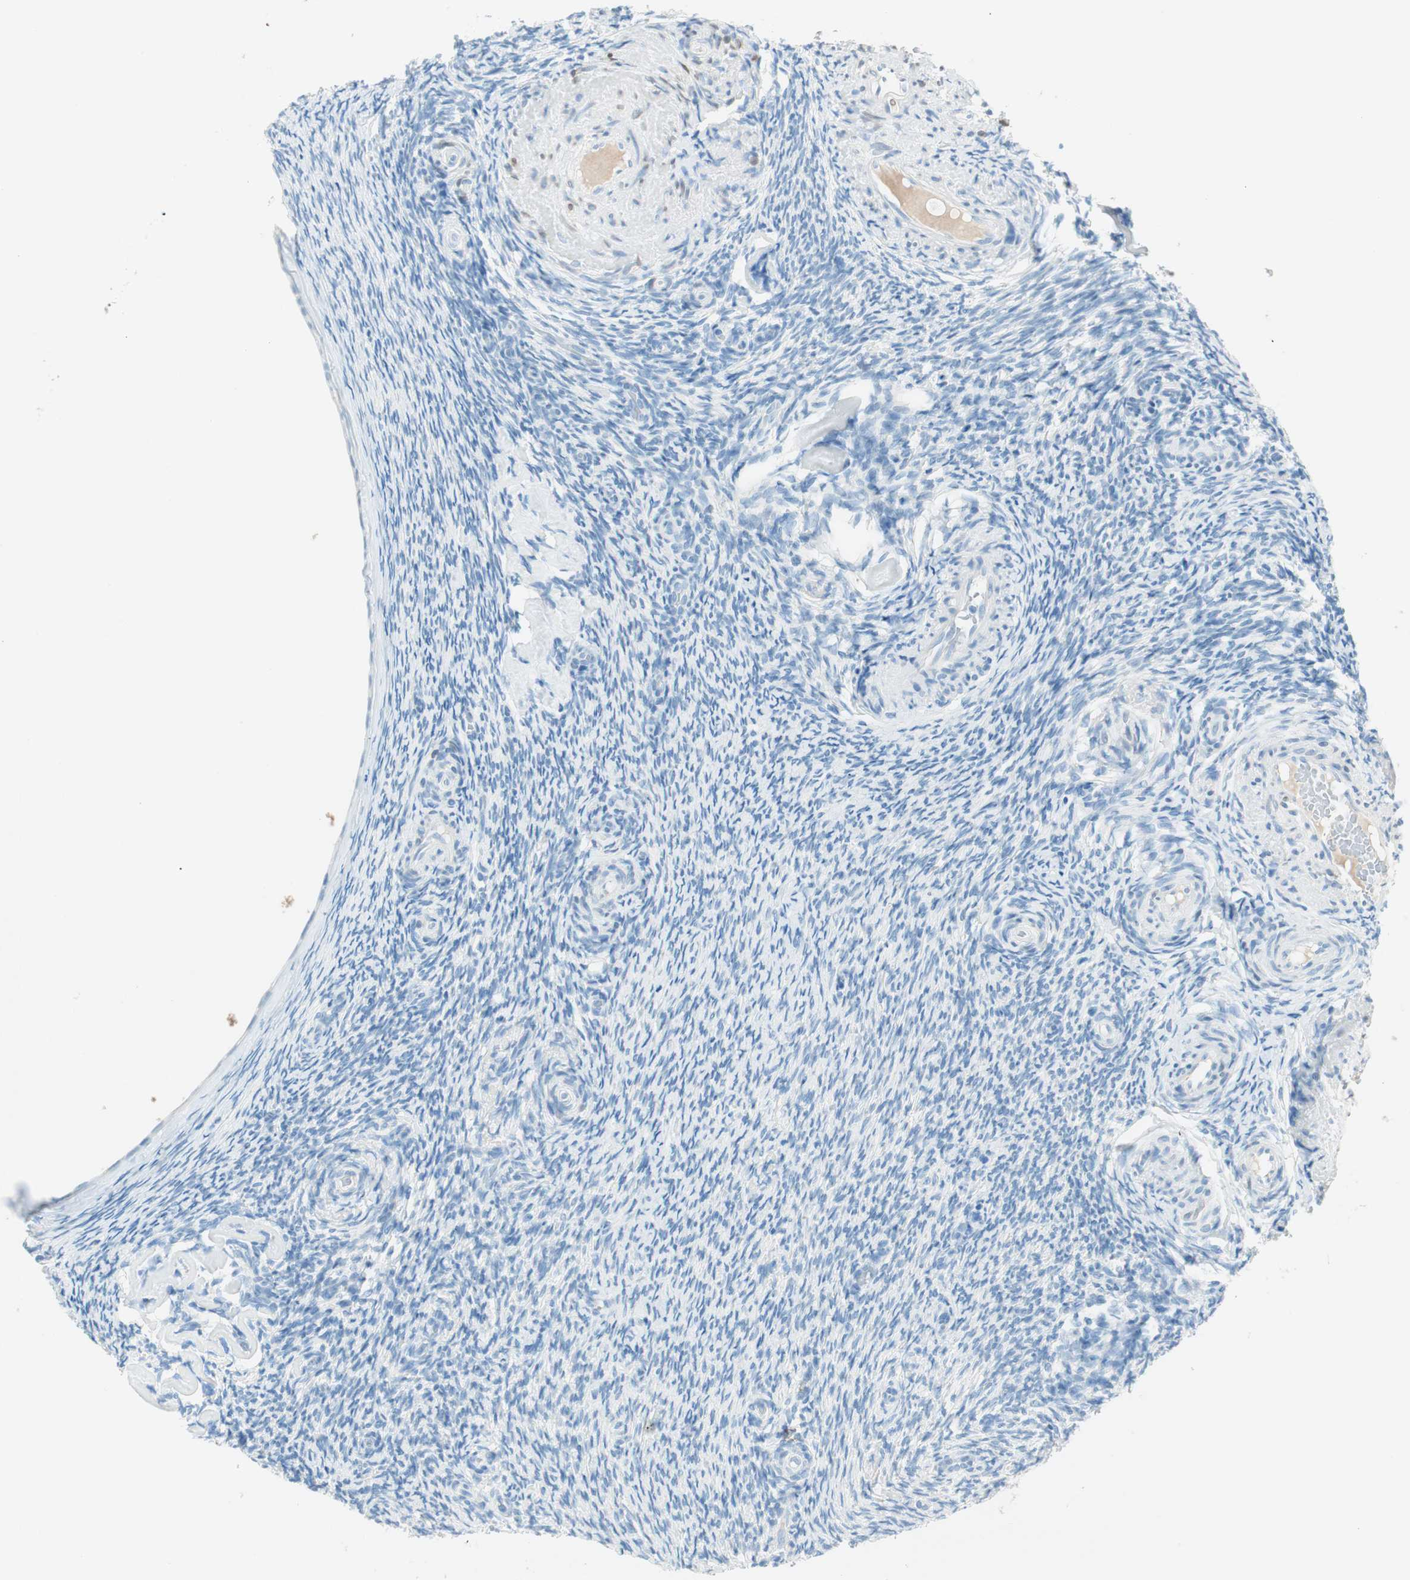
{"staining": {"intensity": "negative", "quantity": "none", "location": "none"}, "tissue": "ovary", "cell_type": "Ovarian stroma cells", "image_type": "normal", "snomed": [{"axis": "morphology", "description": "Normal tissue, NOS"}, {"axis": "topography", "description": "Ovary"}], "caption": "Immunohistochemistry (IHC) photomicrograph of unremarkable ovary: human ovary stained with DAB shows no significant protein expression in ovarian stroma cells.", "gene": "TNFRSF13C", "patient": {"sex": "female", "age": 60}}